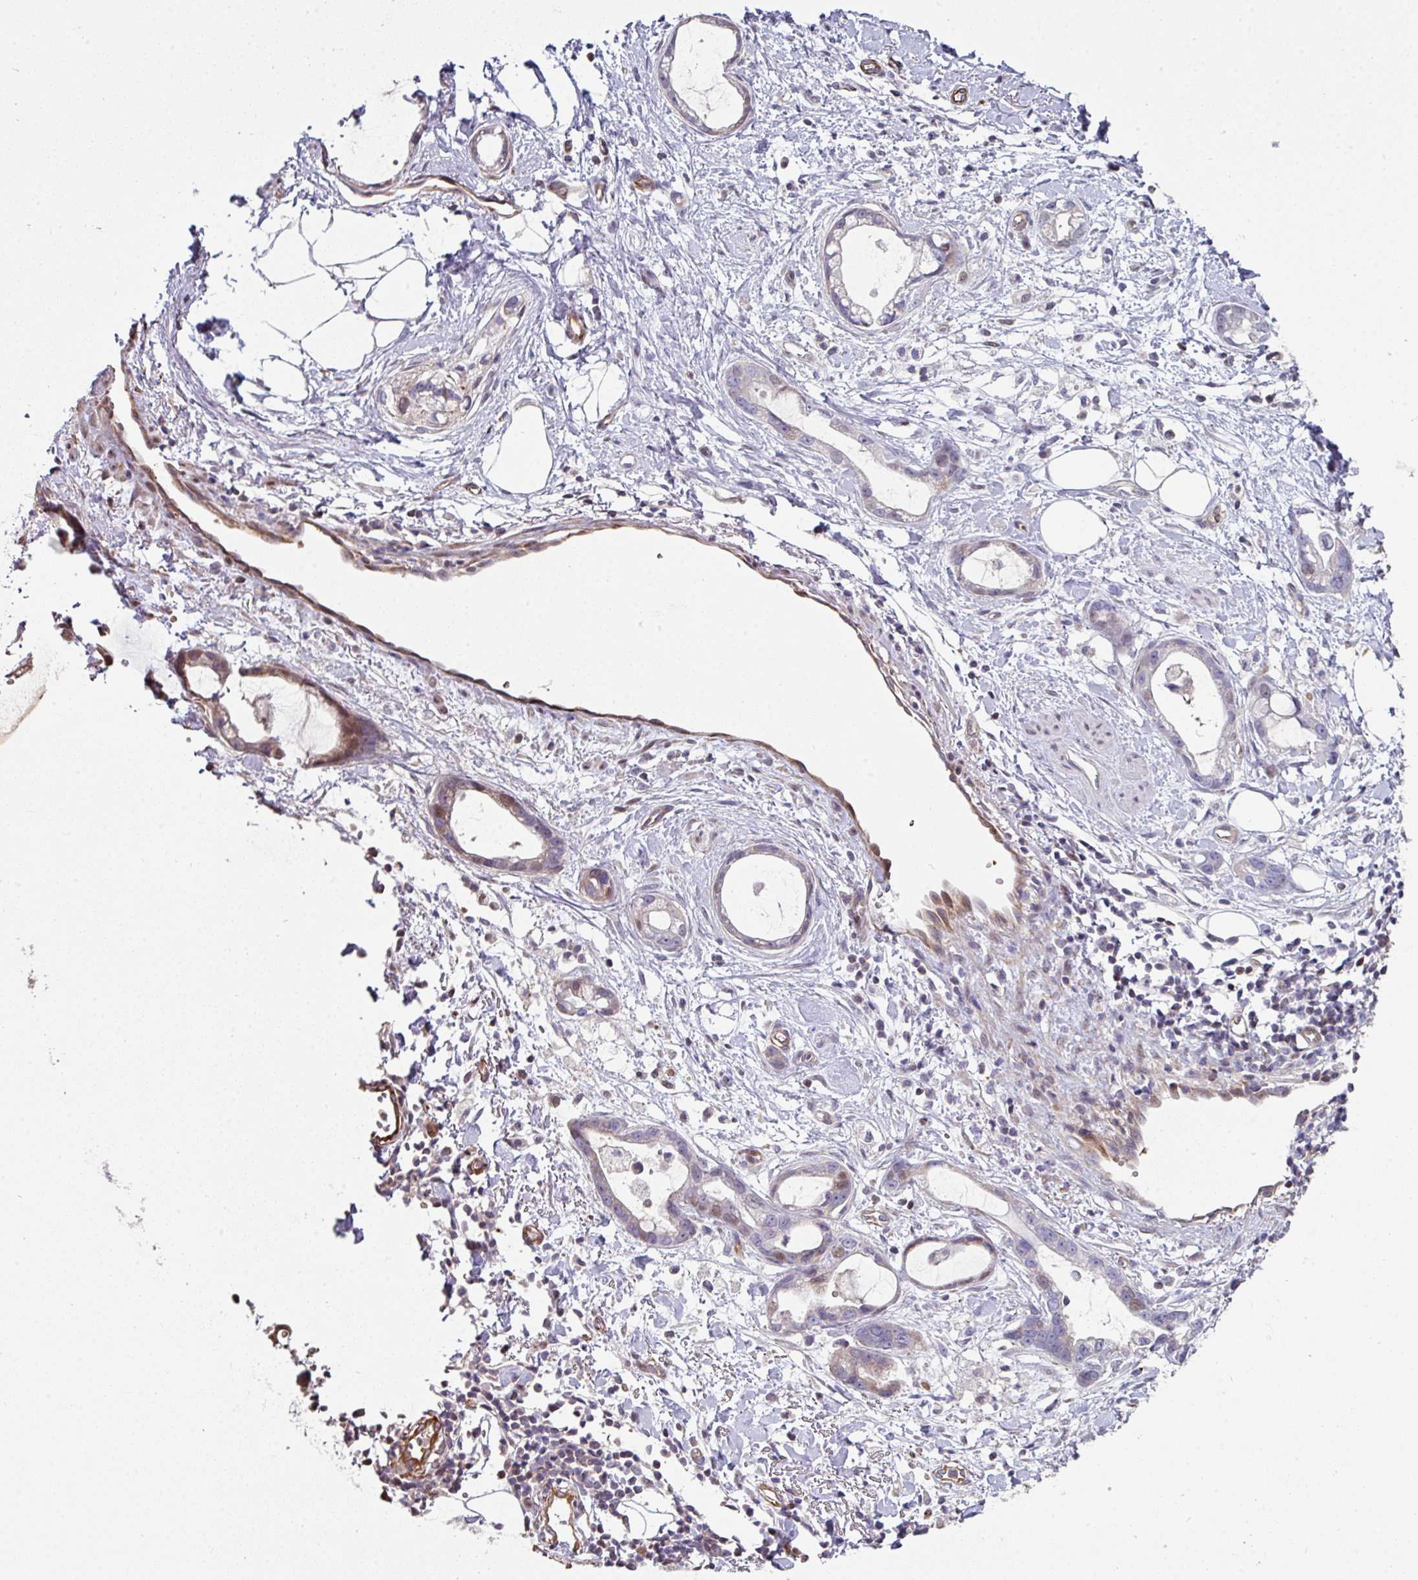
{"staining": {"intensity": "negative", "quantity": "none", "location": "none"}, "tissue": "stomach cancer", "cell_type": "Tumor cells", "image_type": "cancer", "snomed": [{"axis": "morphology", "description": "Adenocarcinoma, NOS"}, {"axis": "topography", "description": "Stomach"}], "caption": "This is an IHC photomicrograph of stomach cancer (adenocarcinoma). There is no positivity in tumor cells.", "gene": "ANO9", "patient": {"sex": "male", "age": 55}}